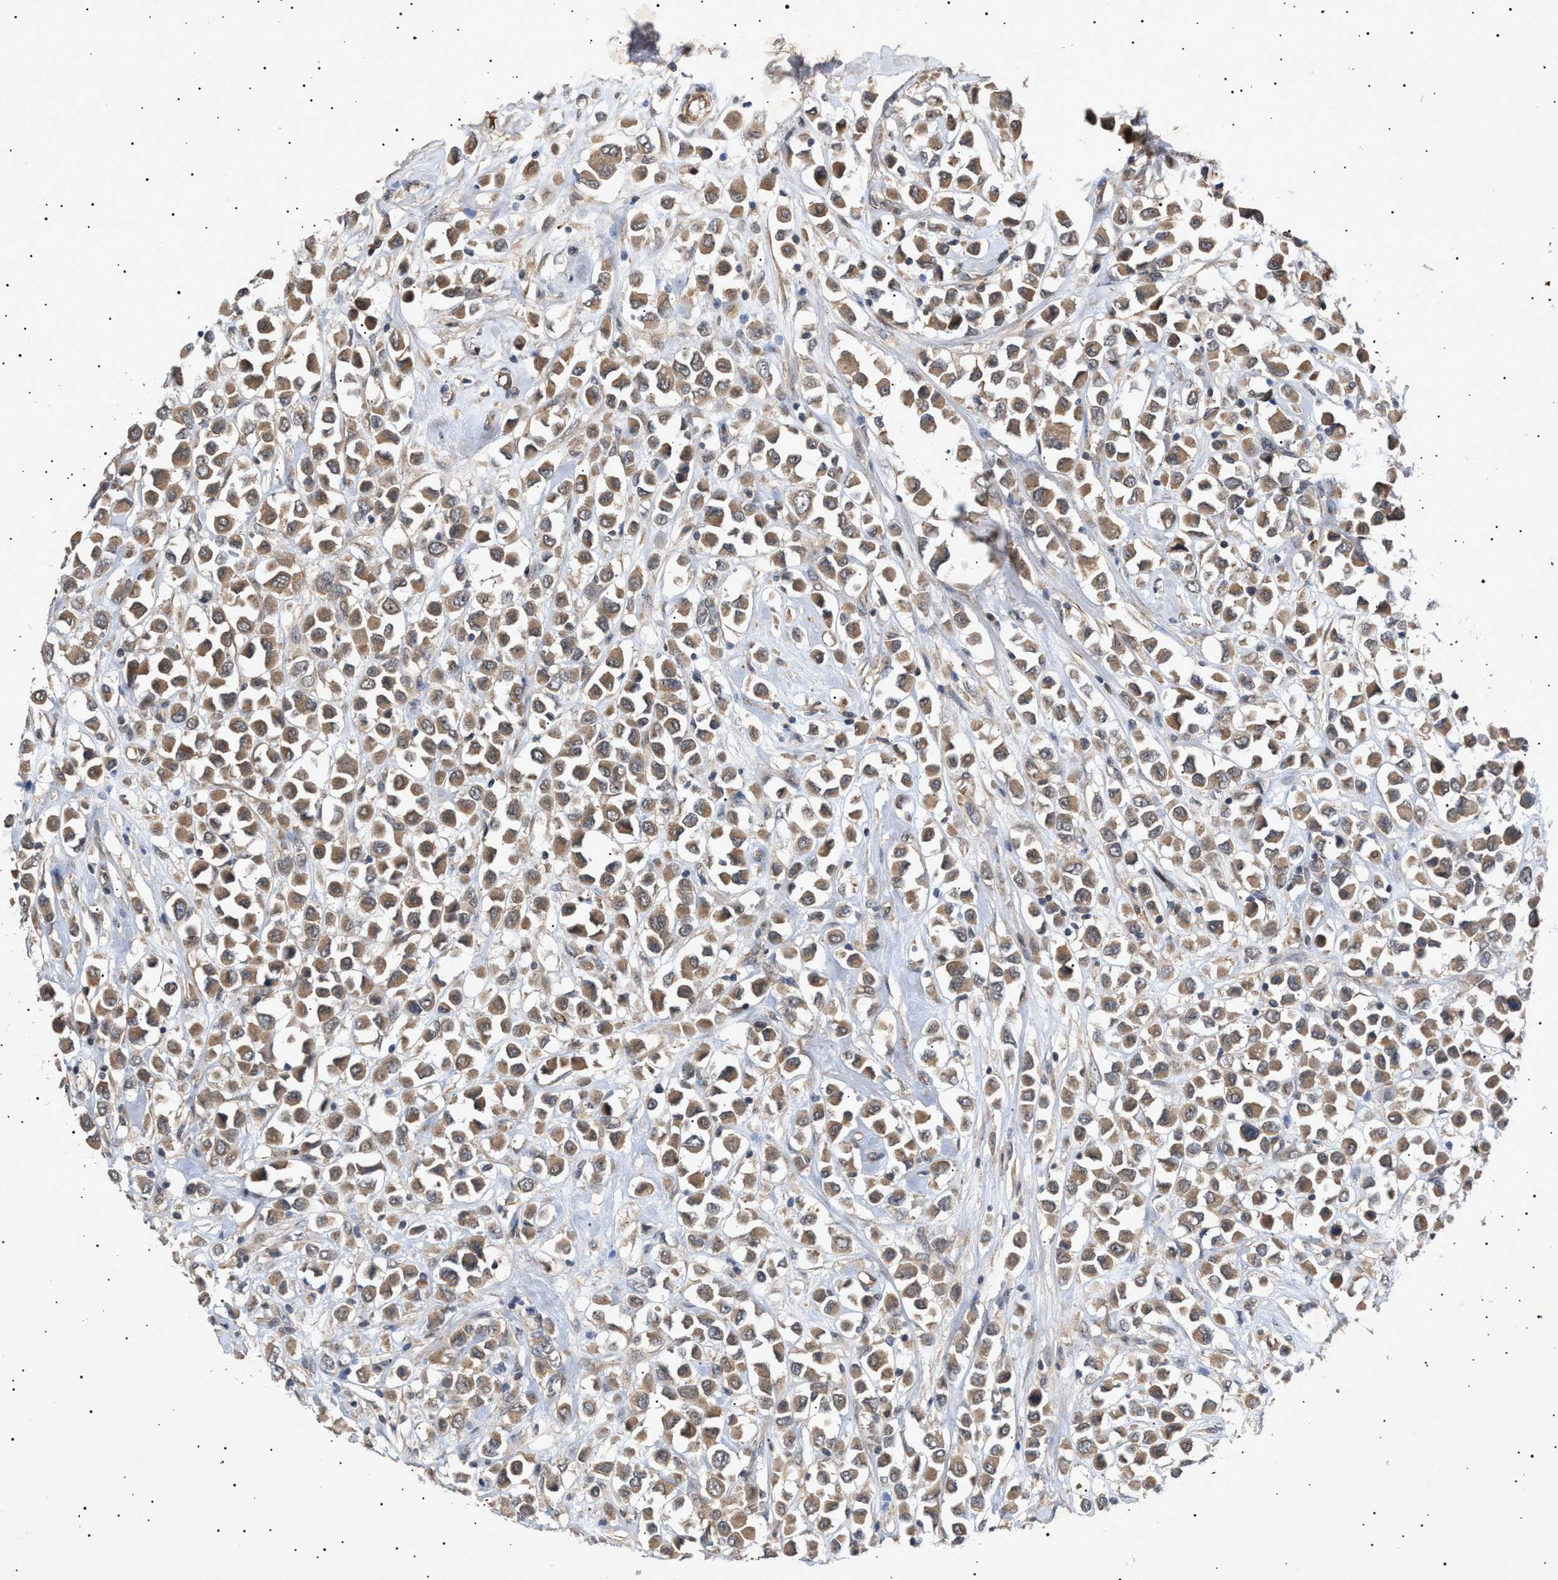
{"staining": {"intensity": "moderate", "quantity": ">75%", "location": "cytoplasmic/membranous"}, "tissue": "breast cancer", "cell_type": "Tumor cells", "image_type": "cancer", "snomed": [{"axis": "morphology", "description": "Duct carcinoma"}, {"axis": "topography", "description": "Breast"}], "caption": "Tumor cells display medium levels of moderate cytoplasmic/membranous positivity in about >75% of cells in breast cancer. Ihc stains the protein in brown and the nuclei are stained blue.", "gene": "SIRT5", "patient": {"sex": "female", "age": 61}}